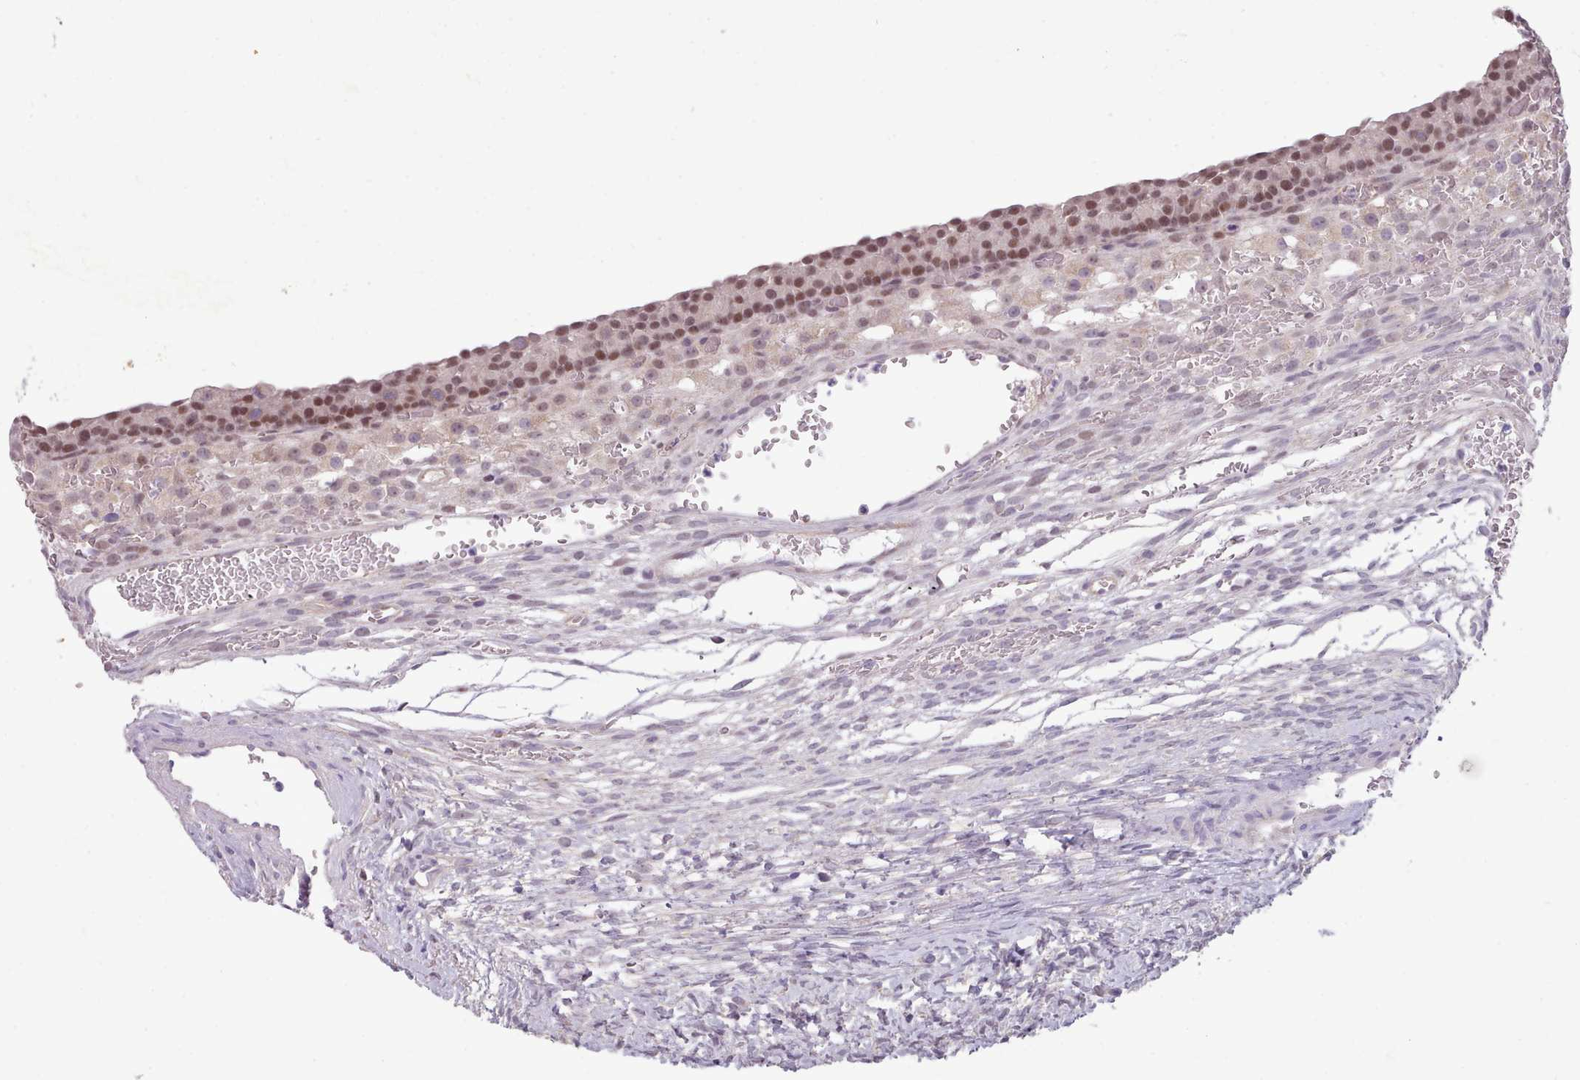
{"staining": {"intensity": "negative", "quantity": "none", "location": "none"}, "tissue": "ovary", "cell_type": "Ovarian stroma cells", "image_type": "normal", "snomed": [{"axis": "morphology", "description": "Normal tissue, NOS"}, {"axis": "topography", "description": "Ovary"}], "caption": "Ovary was stained to show a protein in brown. There is no significant positivity in ovarian stroma cells. The staining was performed using DAB to visualize the protein expression in brown, while the nuclei were stained in blue with hematoxylin (Magnification: 20x).", "gene": "DPF1", "patient": {"sex": "female", "age": 39}}